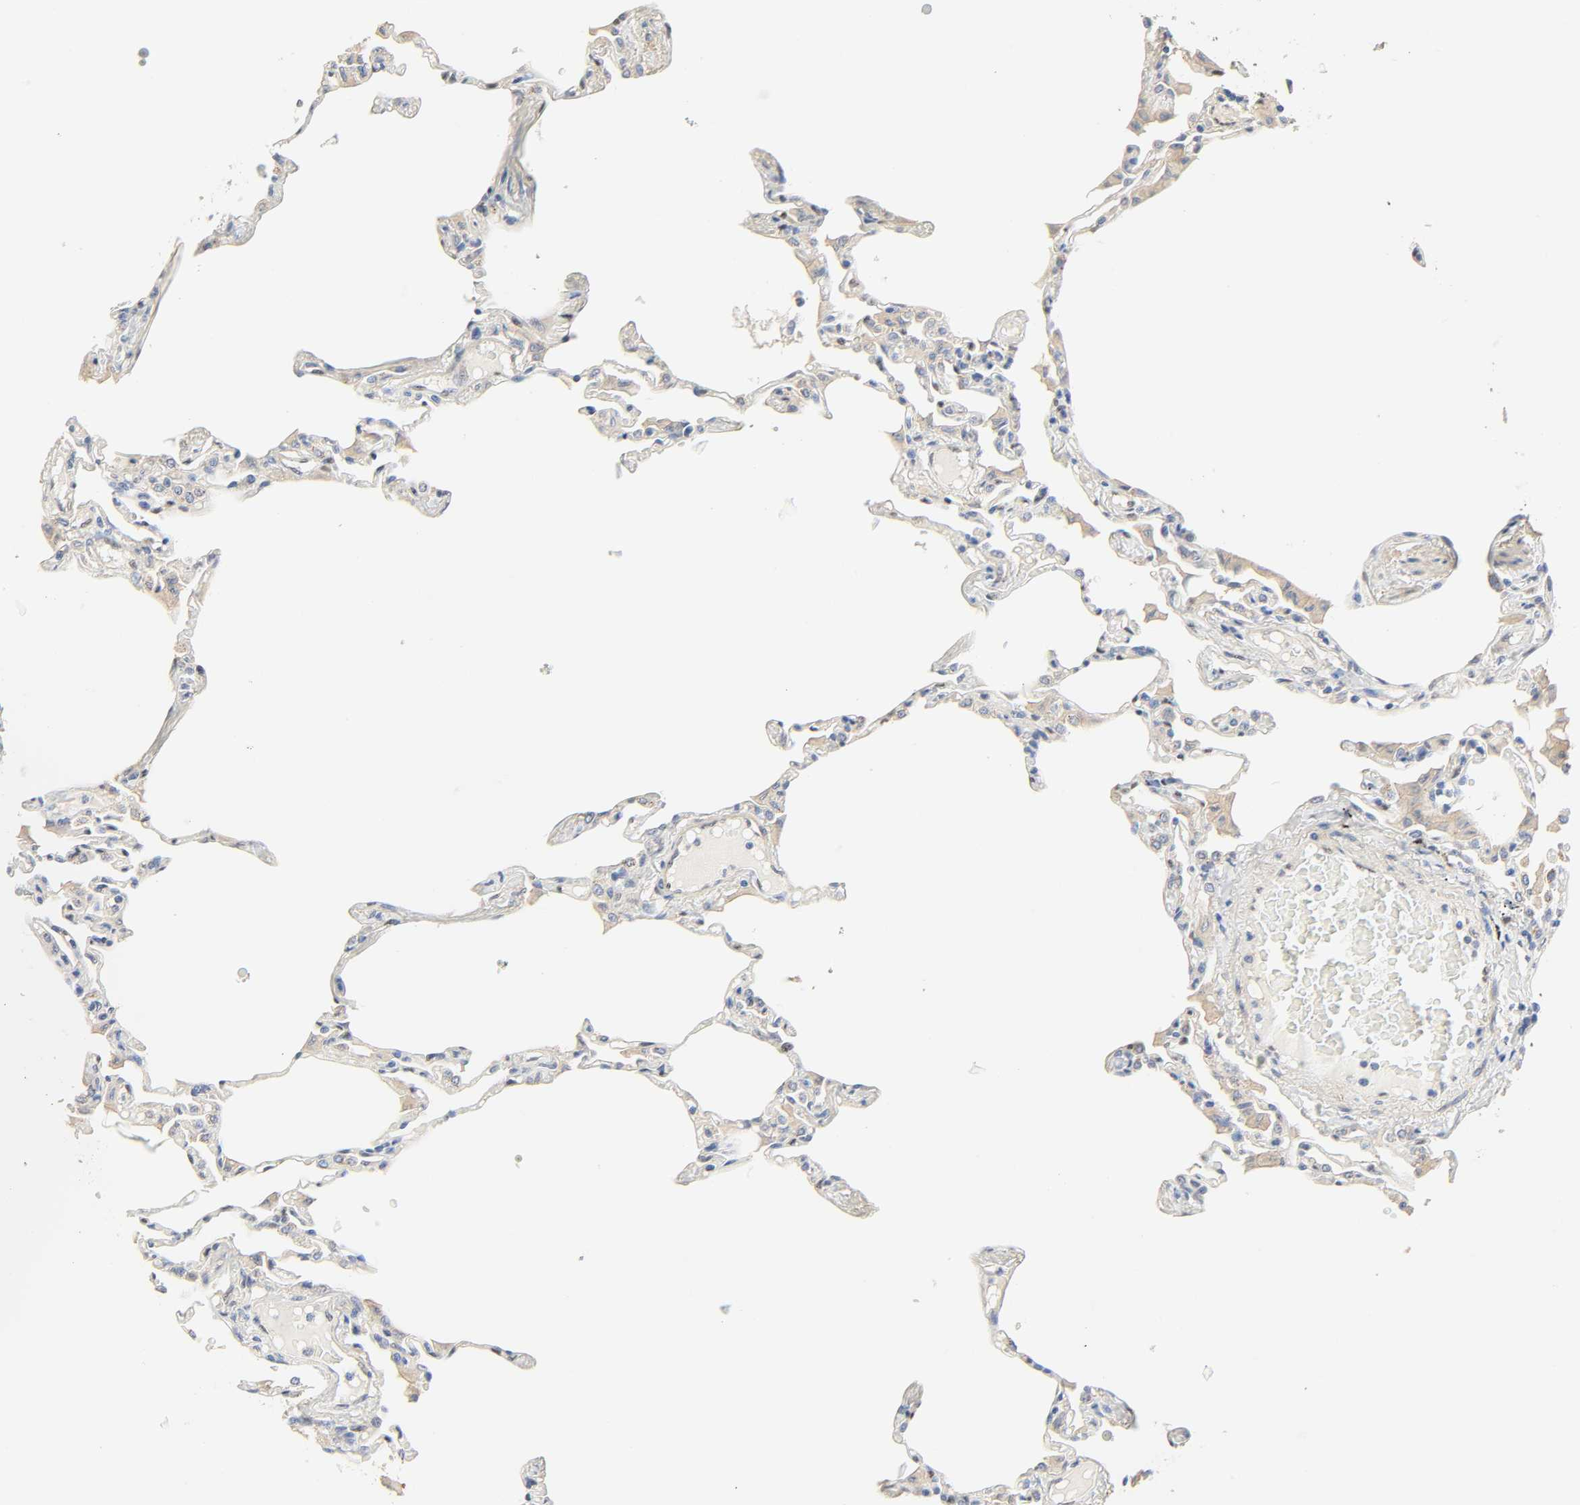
{"staining": {"intensity": "negative", "quantity": "none", "location": "none"}, "tissue": "lung", "cell_type": "Alveolar cells", "image_type": "normal", "snomed": [{"axis": "morphology", "description": "Normal tissue, NOS"}, {"axis": "topography", "description": "Lung"}], "caption": "The photomicrograph demonstrates no staining of alveolar cells in unremarkable lung.", "gene": "BORCS8", "patient": {"sex": "female", "age": 49}}